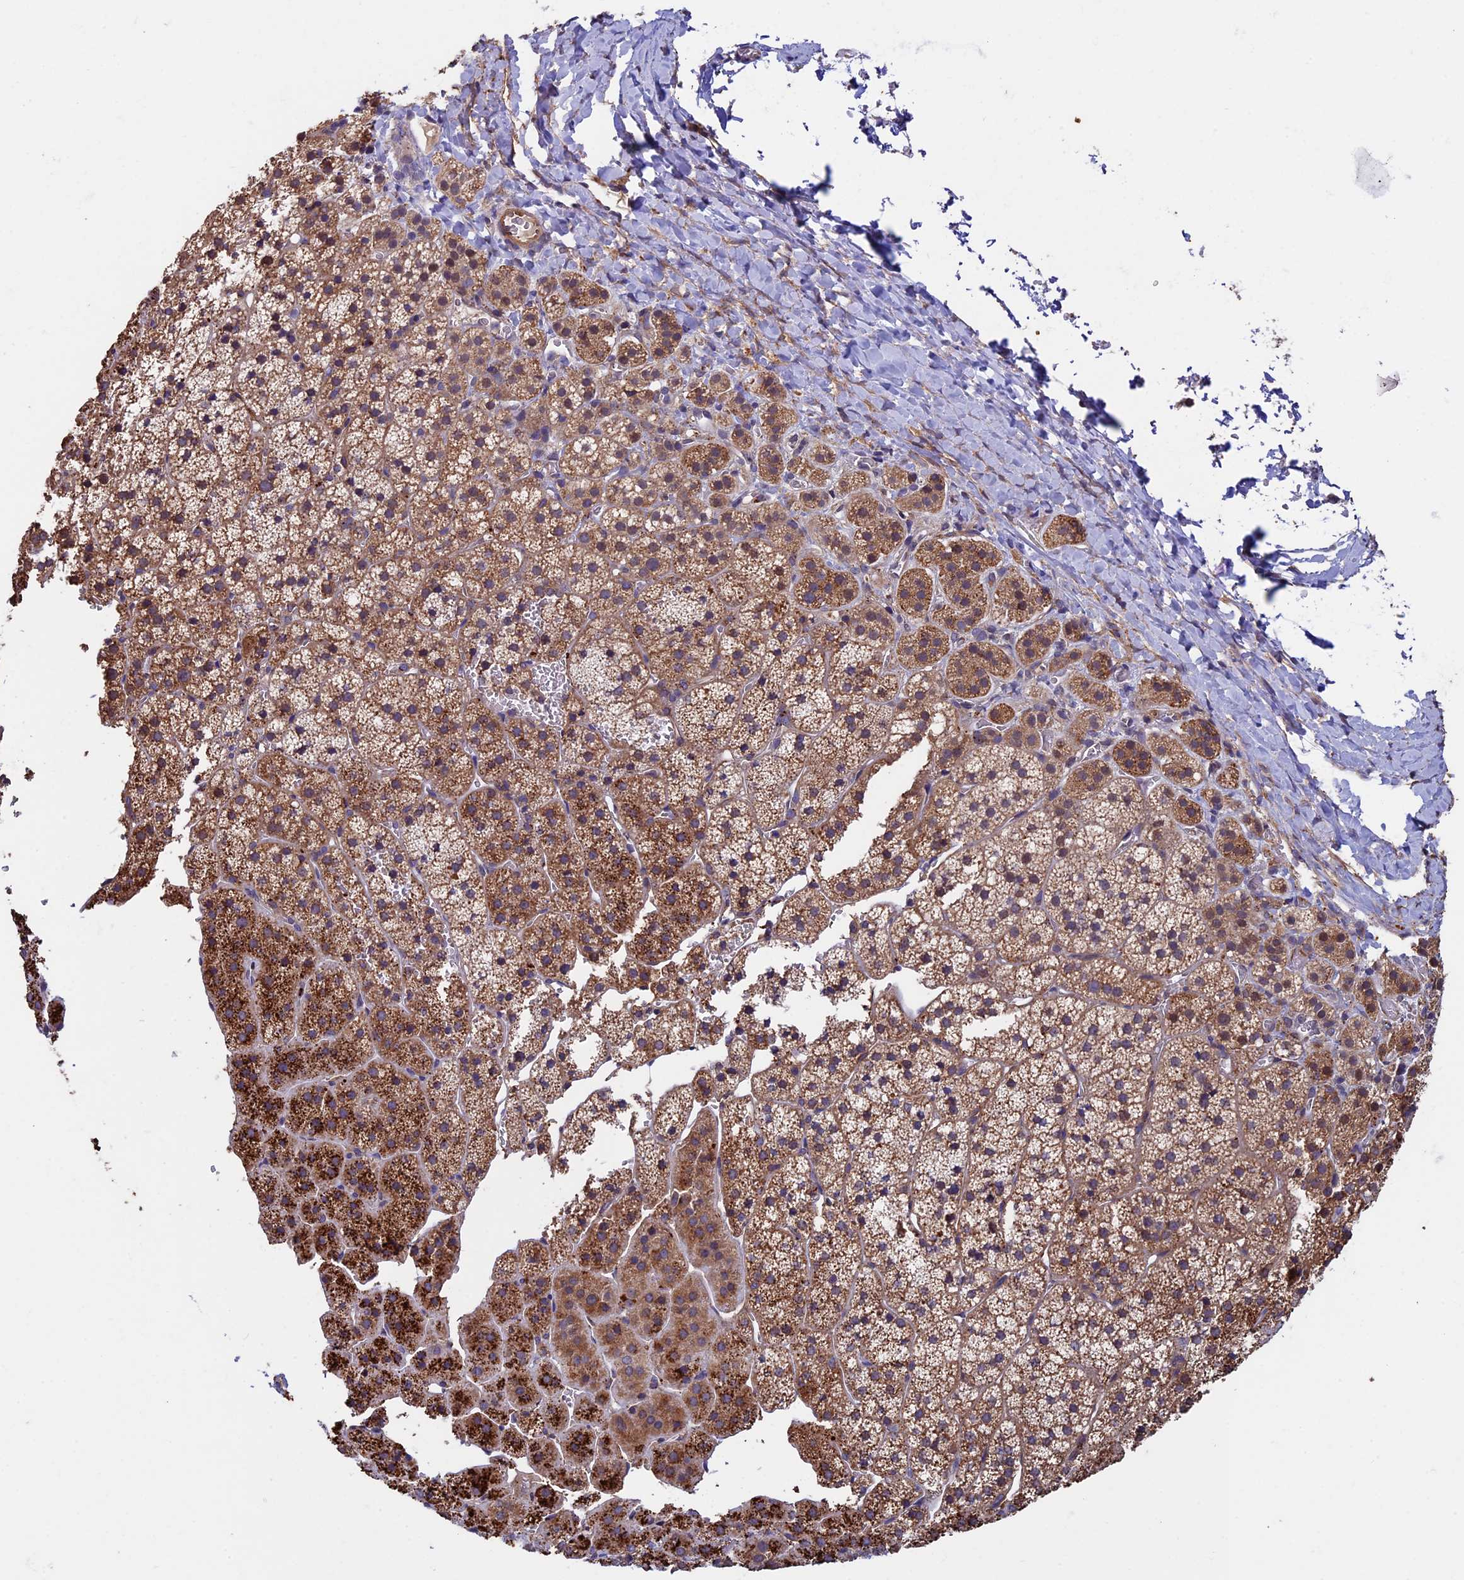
{"staining": {"intensity": "moderate", "quantity": ">75%", "location": "cytoplasmic/membranous"}, "tissue": "adrenal gland", "cell_type": "Glandular cells", "image_type": "normal", "snomed": [{"axis": "morphology", "description": "Normal tissue, NOS"}, {"axis": "topography", "description": "Adrenal gland"}], "caption": "Moderate cytoplasmic/membranous staining is identified in approximately >75% of glandular cells in benign adrenal gland.", "gene": "SLC9A5", "patient": {"sex": "female", "age": 44}}